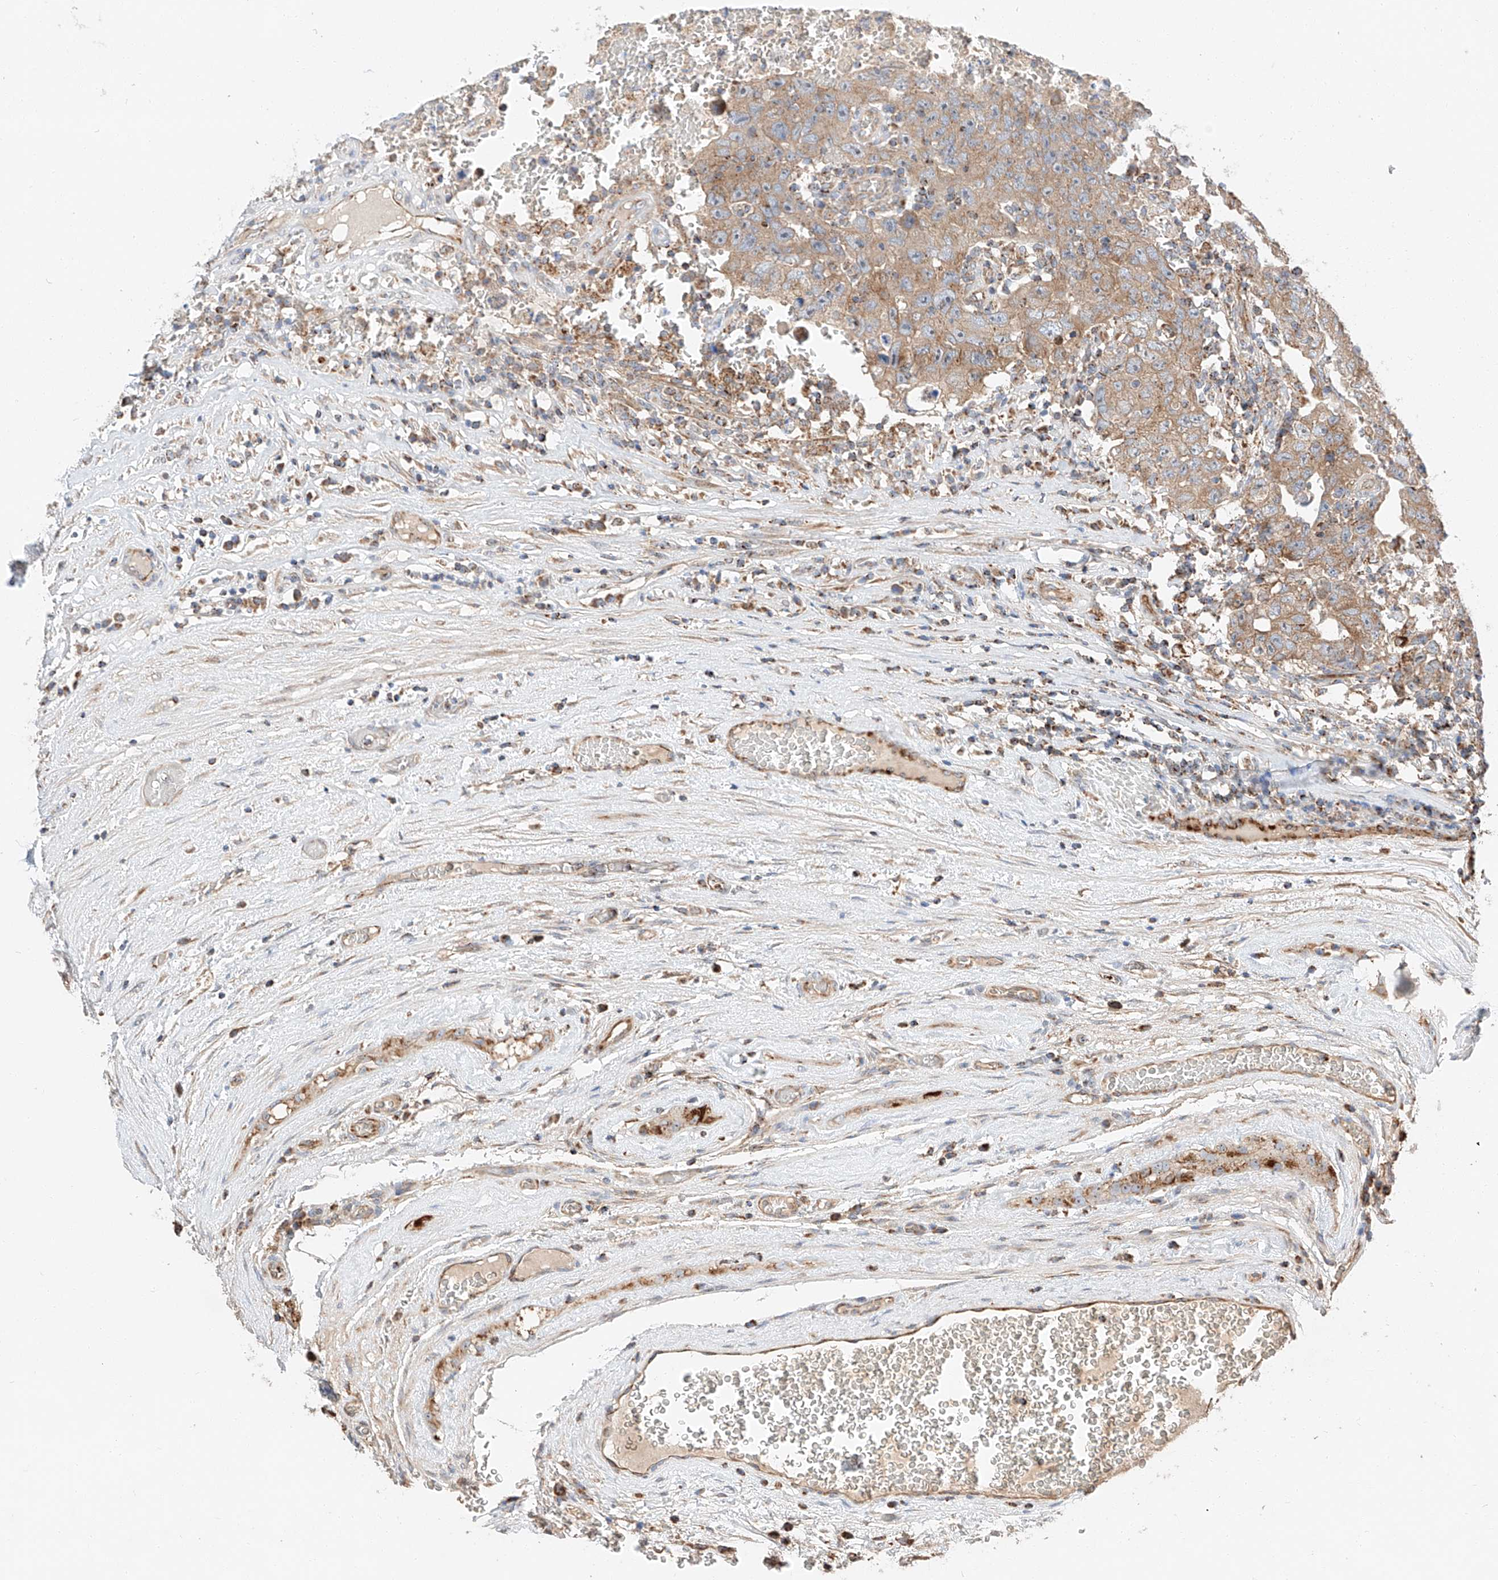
{"staining": {"intensity": "weak", "quantity": ">75%", "location": "cytoplasmic/membranous"}, "tissue": "testis cancer", "cell_type": "Tumor cells", "image_type": "cancer", "snomed": [{"axis": "morphology", "description": "Carcinoma, Embryonal, NOS"}, {"axis": "topography", "description": "Testis"}], "caption": "Testis cancer (embryonal carcinoma) tissue shows weak cytoplasmic/membranous positivity in about >75% of tumor cells", "gene": "RUSC1", "patient": {"sex": "male", "age": 26}}